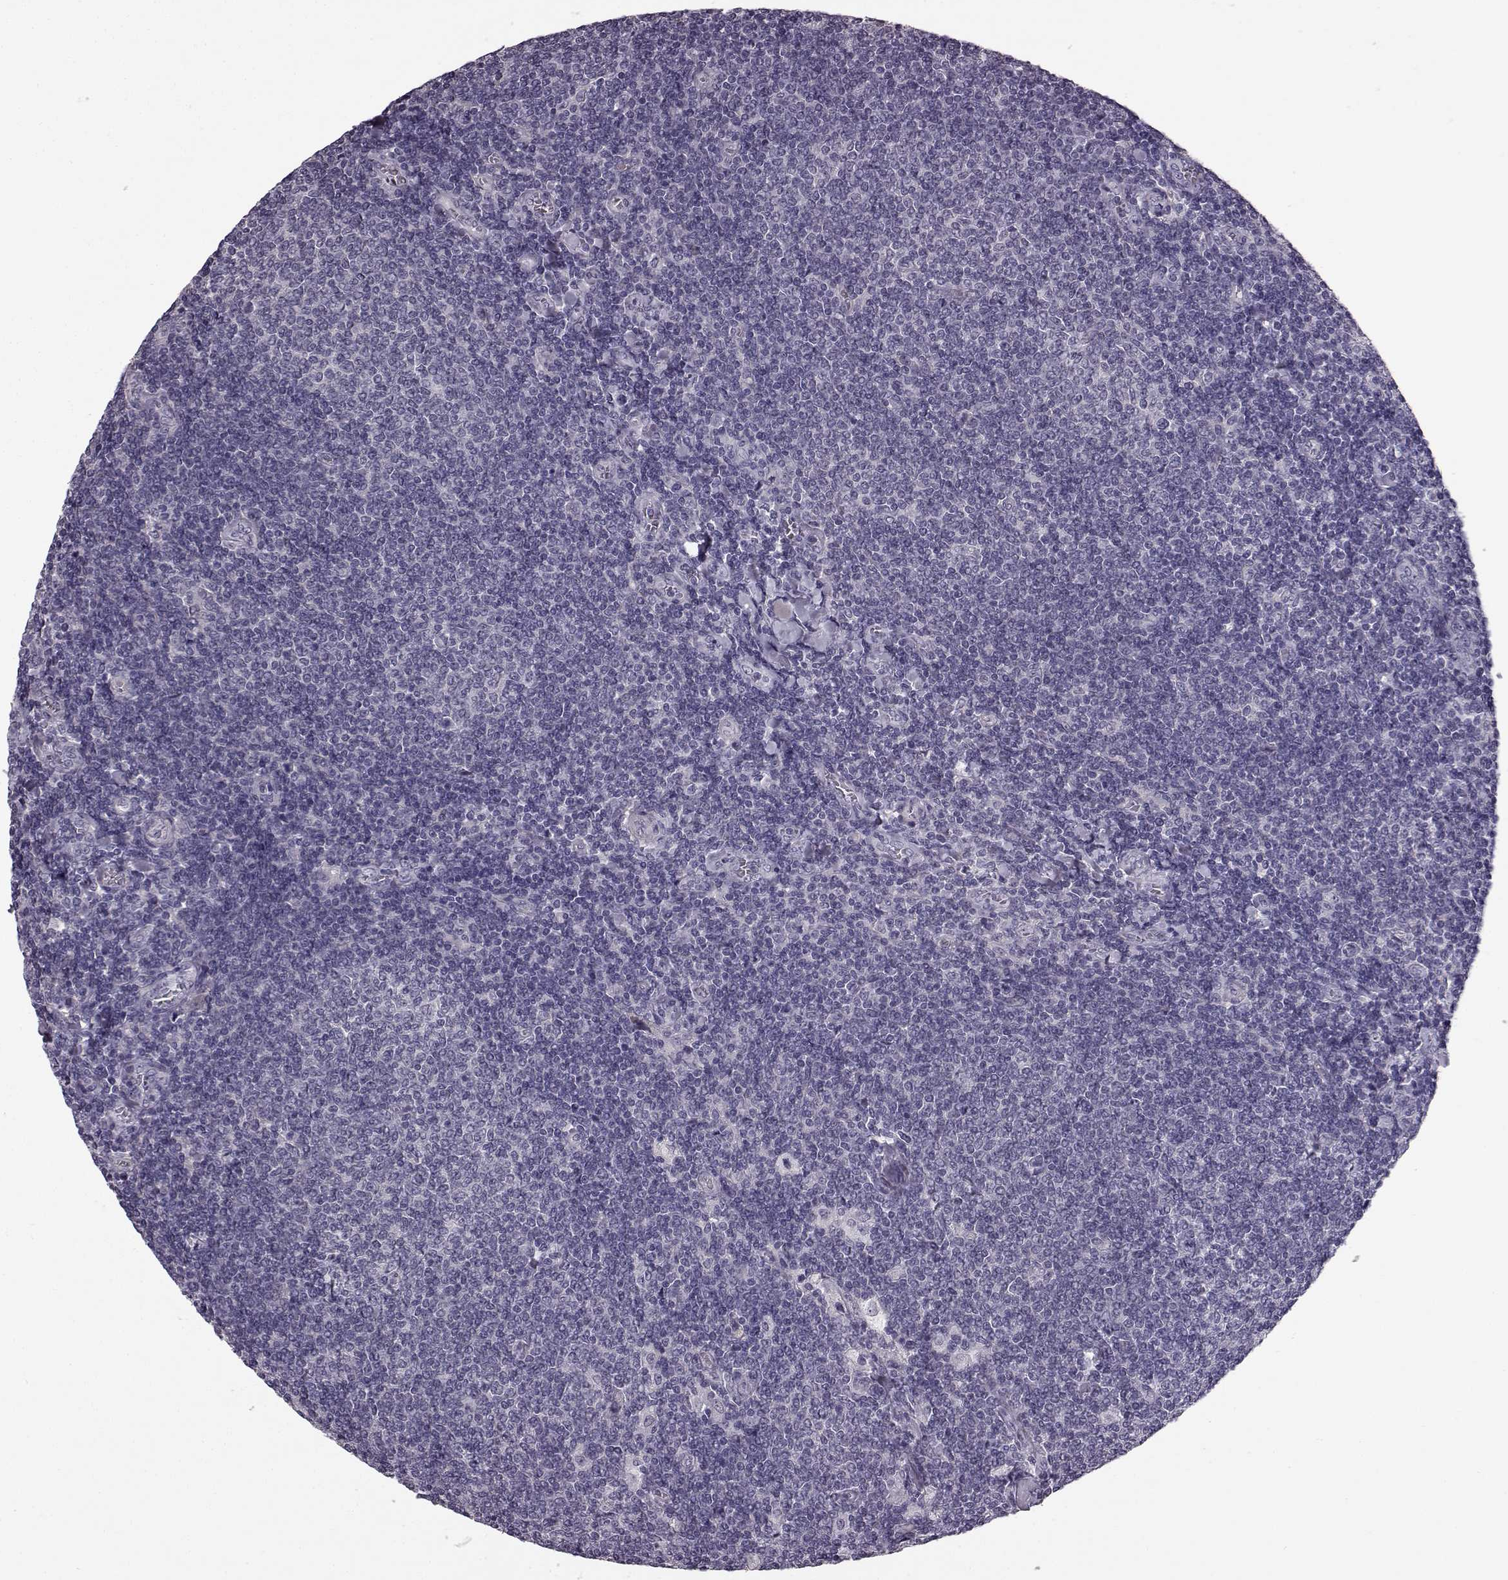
{"staining": {"intensity": "negative", "quantity": "none", "location": "none"}, "tissue": "lymphoma", "cell_type": "Tumor cells", "image_type": "cancer", "snomed": [{"axis": "morphology", "description": "Malignant lymphoma, non-Hodgkin's type, Low grade"}, {"axis": "topography", "description": "Lymph node"}], "caption": "Tumor cells are negative for brown protein staining in lymphoma.", "gene": "SLCO3A1", "patient": {"sex": "male", "age": 52}}